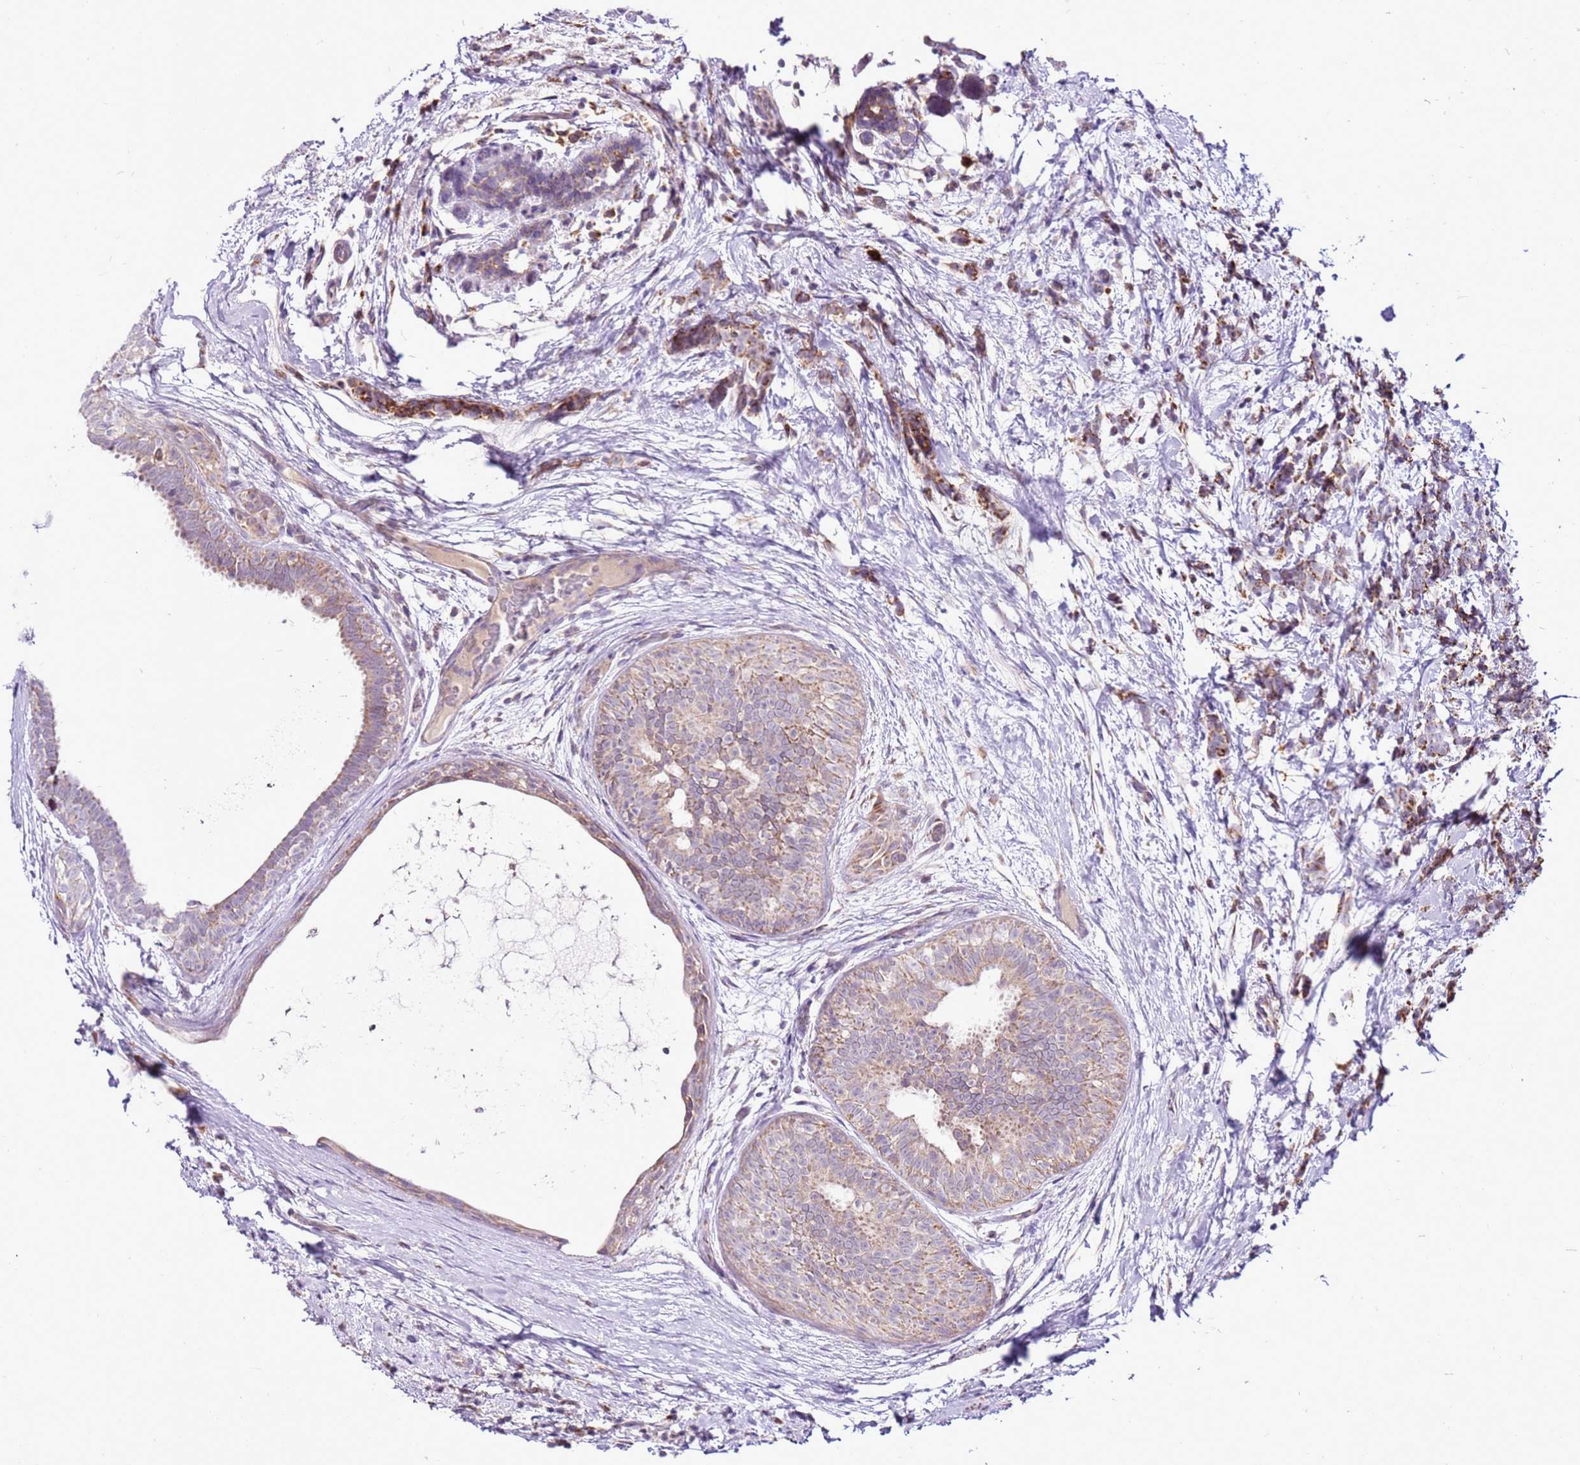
{"staining": {"intensity": "weak", "quantity": ">75%", "location": "cytoplasmic/membranous"}, "tissue": "breast cancer", "cell_type": "Tumor cells", "image_type": "cancer", "snomed": [{"axis": "morphology", "description": "Lobular carcinoma"}, {"axis": "topography", "description": "Breast"}], "caption": "Immunohistochemical staining of human breast cancer (lobular carcinoma) demonstrates low levels of weak cytoplasmic/membranous protein staining in approximately >75% of tumor cells.", "gene": "MRPL36", "patient": {"sex": "female", "age": 58}}